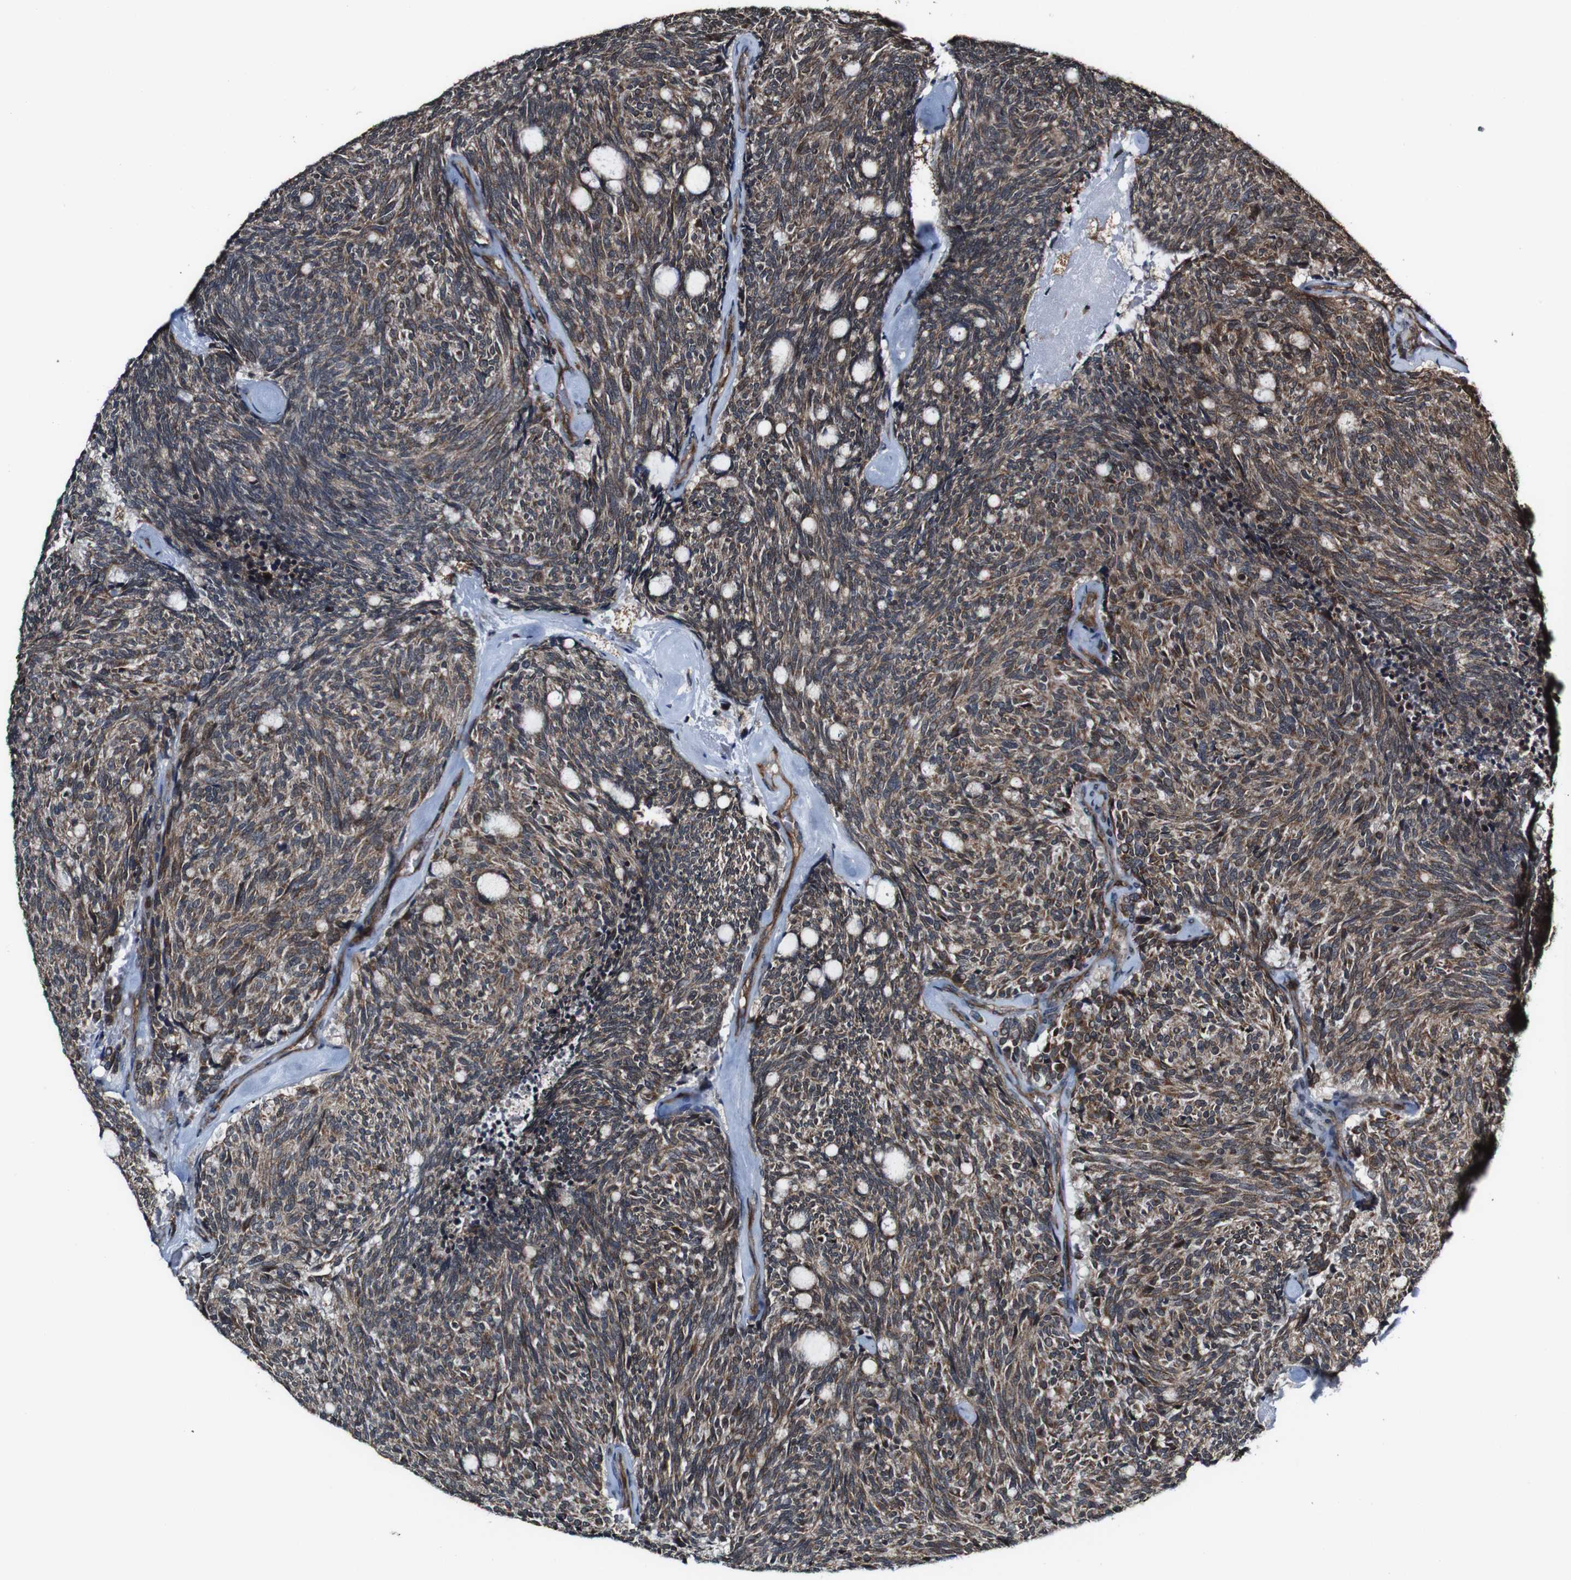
{"staining": {"intensity": "moderate", "quantity": ">75%", "location": "cytoplasmic/membranous"}, "tissue": "carcinoid", "cell_type": "Tumor cells", "image_type": "cancer", "snomed": [{"axis": "morphology", "description": "Carcinoid, malignant, NOS"}, {"axis": "topography", "description": "Pancreas"}], "caption": "Moderate cytoplasmic/membranous staining is seen in about >75% of tumor cells in carcinoid (malignant).", "gene": "BTN3A3", "patient": {"sex": "female", "age": 54}}